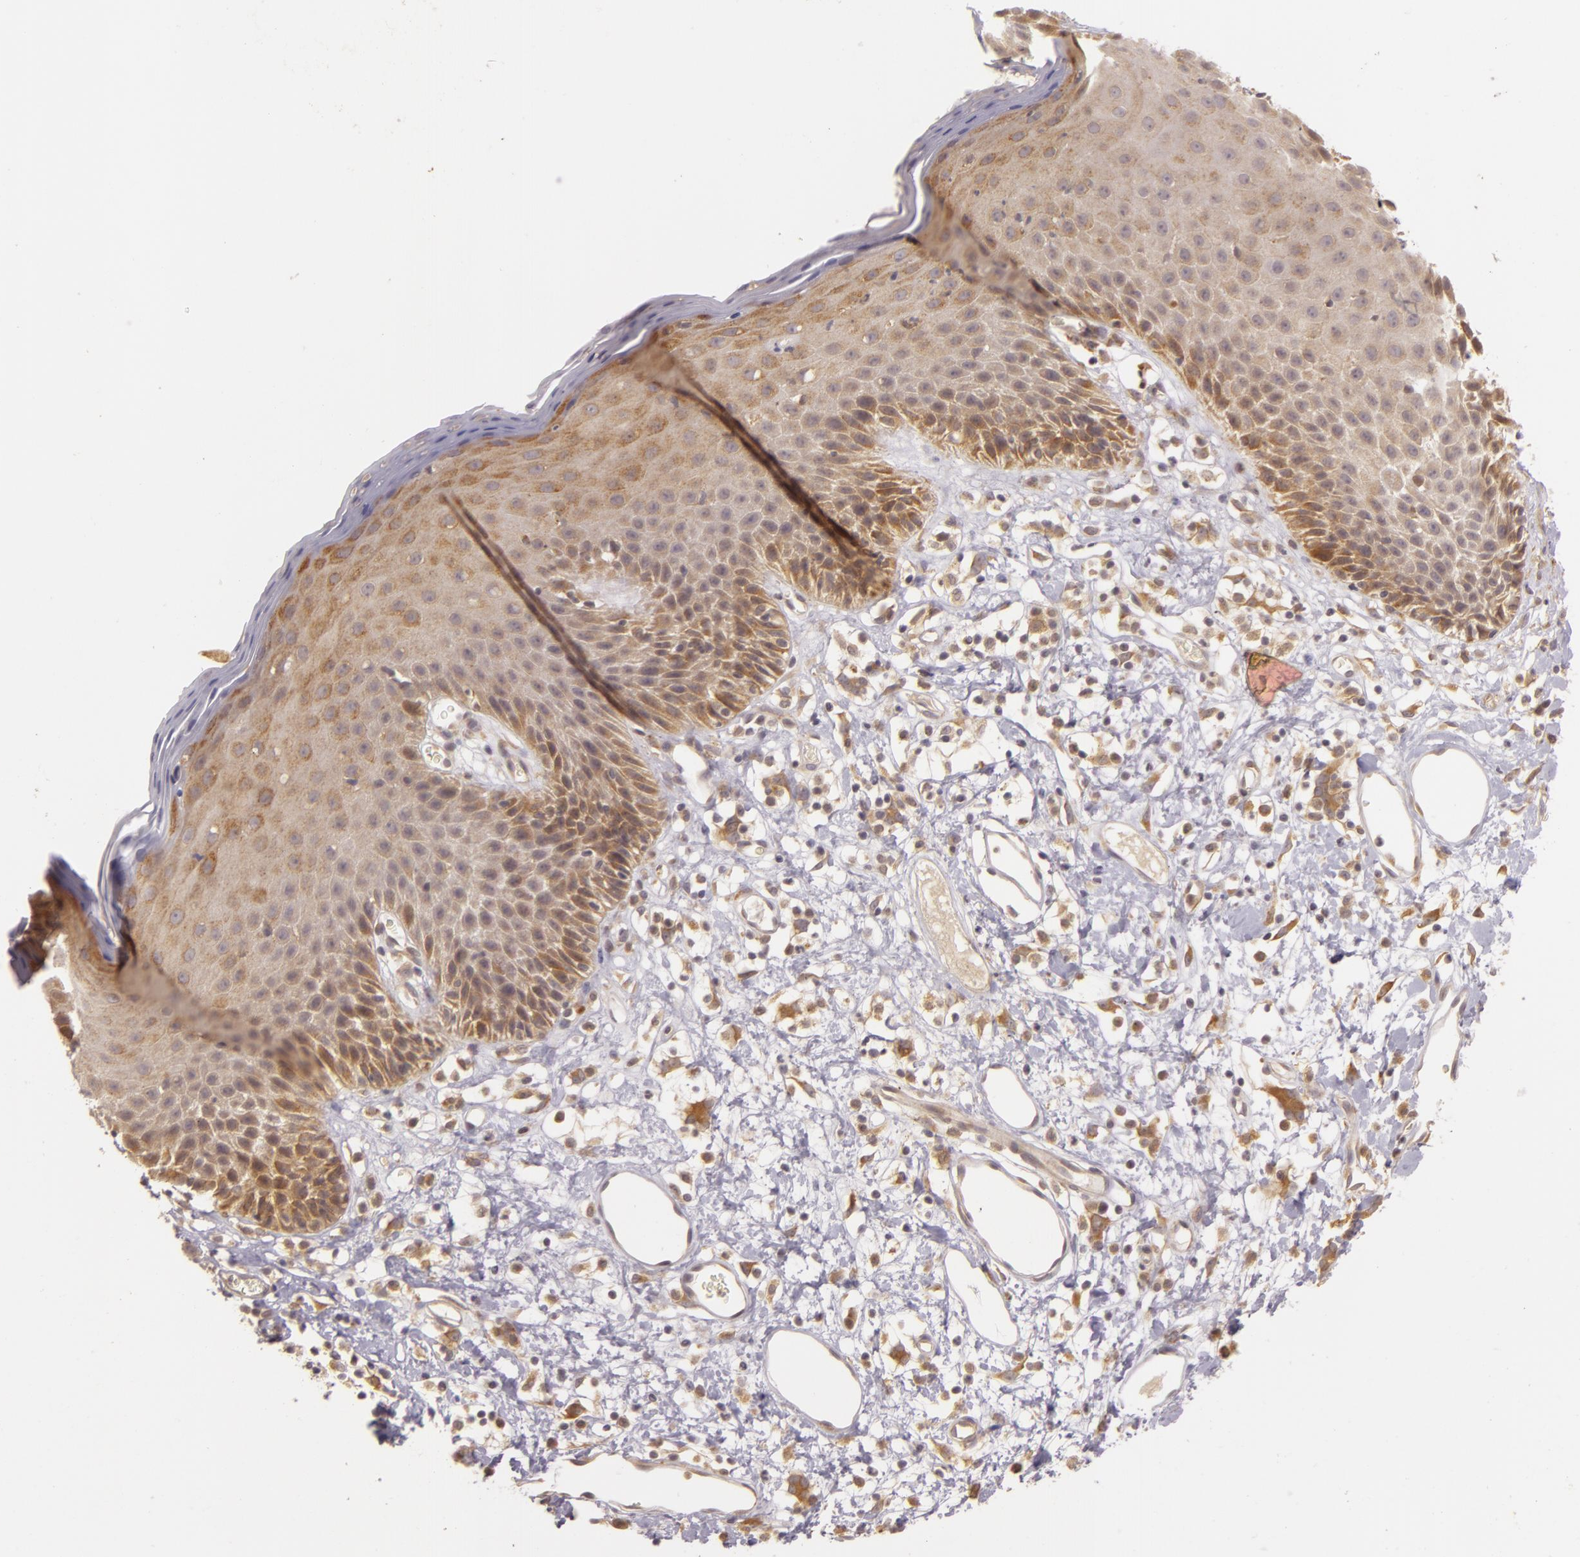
{"staining": {"intensity": "moderate", "quantity": "<25%", "location": "cytoplasmic/membranous"}, "tissue": "skin", "cell_type": "Epidermal cells", "image_type": "normal", "snomed": [{"axis": "morphology", "description": "Normal tissue, NOS"}, {"axis": "topography", "description": "Vulva"}, {"axis": "topography", "description": "Peripheral nerve tissue"}], "caption": "This is a micrograph of immunohistochemistry staining of normal skin, which shows moderate expression in the cytoplasmic/membranous of epidermal cells.", "gene": "PPP1R3F", "patient": {"sex": "female", "age": 68}}